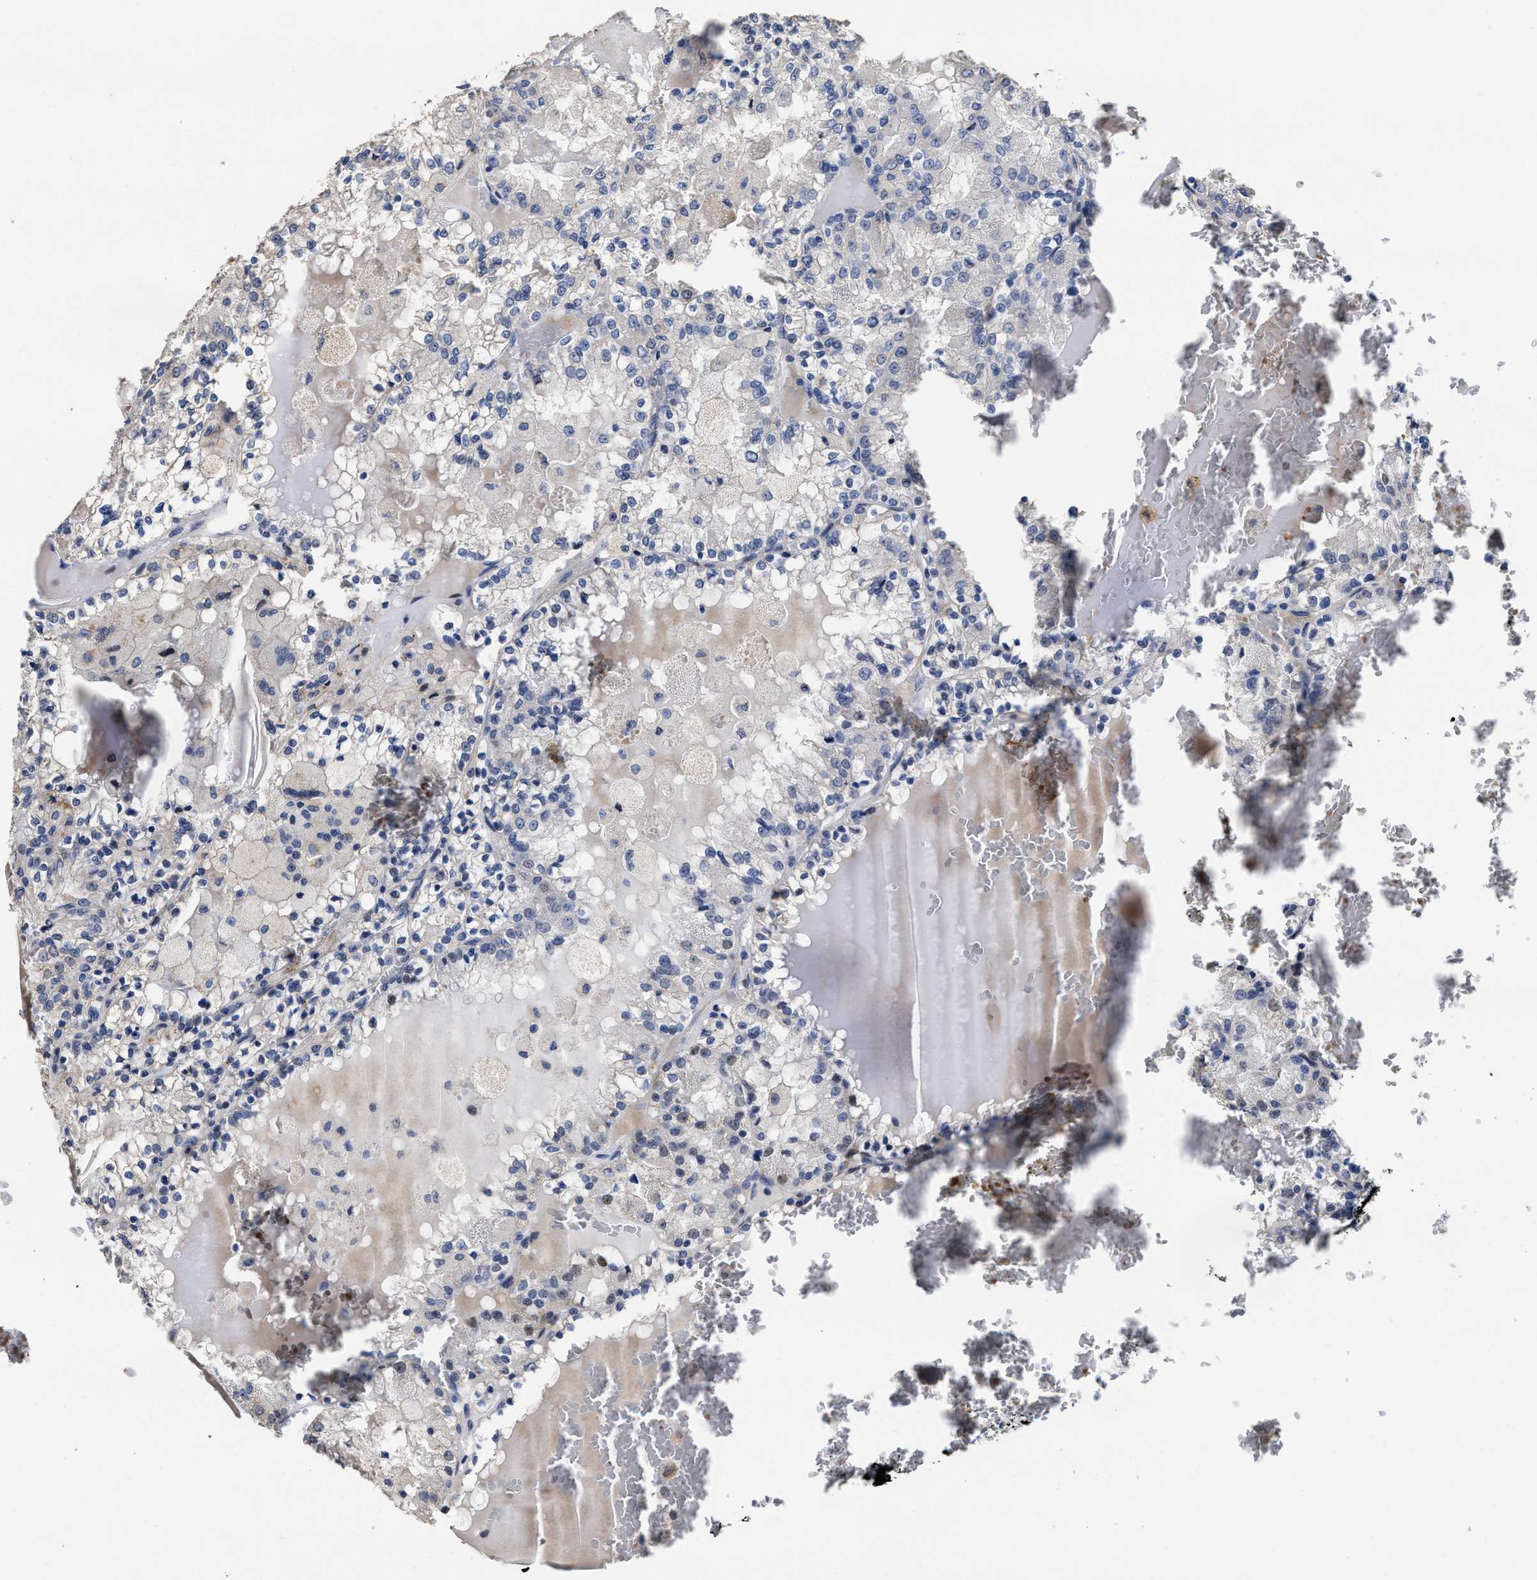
{"staining": {"intensity": "negative", "quantity": "none", "location": "none"}, "tissue": "renal cancer", "cell_type": "Tumor cells", "image_type": "cancer", "snomed": [{"axis": "morphology", "description": "Adenocarcinoma, NOS"}, {"axis": "topography", "description": "Kidney"}], "caption": "This is a image of immunohistochemistry (IHC) staining of renal adenocarcinoma, which shows no staining in tumor cells.", "gene": "ZFAT", "patient": {"sex": "female", "age": 56}}